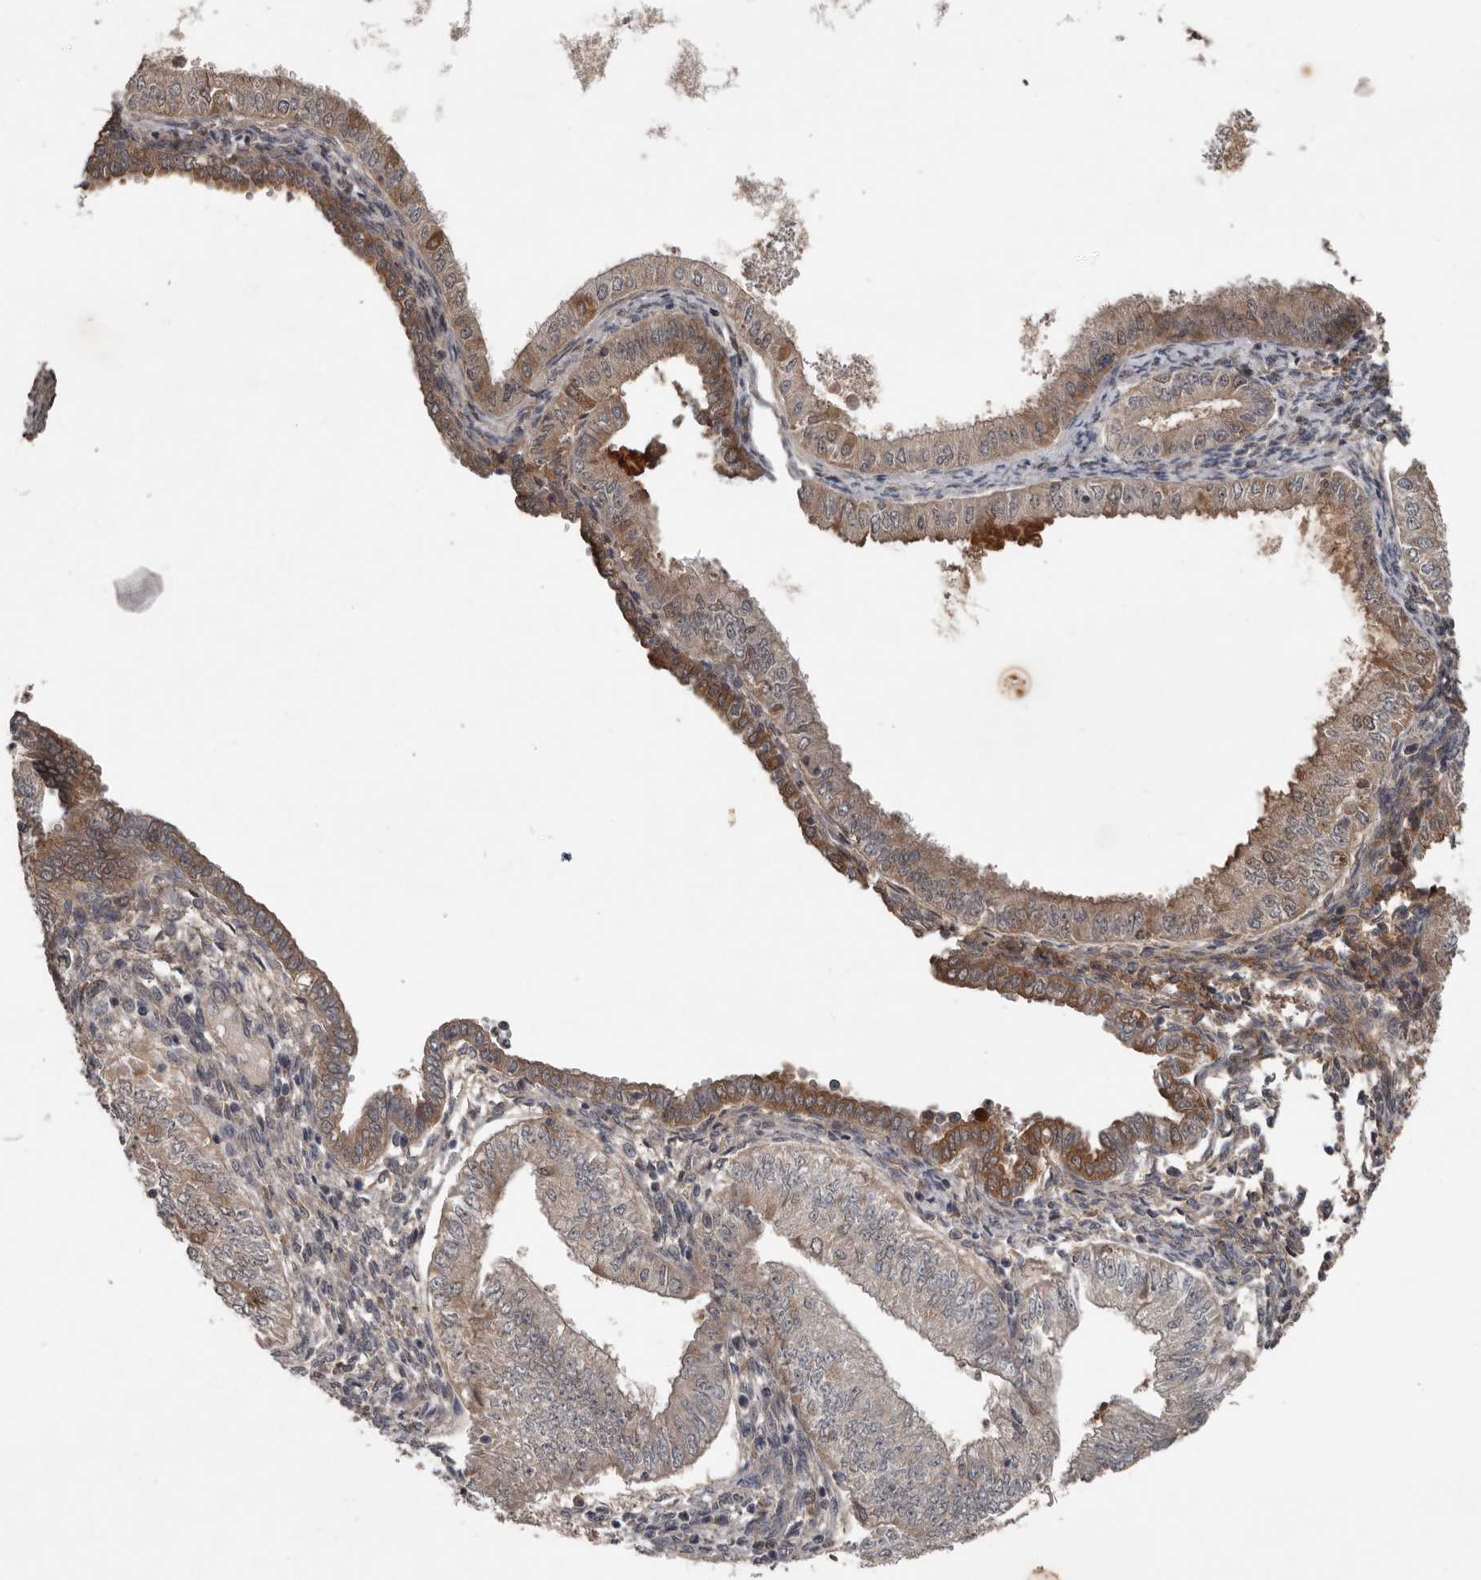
{"staining": {"intensity": "moderate", "quantity": "25%-75%", "location": "cytoplasmic/membranous"}, "tissue": "endometrial cancer", "cell_type": "Tumor cells", "image_type": "cancer", "snomed": [{"axis": "morphology", "description": "Normal tissue, NOS"}, {"axis": "morphology", "description": "Adenocarcinoma, NOS"}, {"axis": "topography", "description": "Endometrium"}], "caption": "DAB immunohistochemical staining of human endometrial adenocarcinoma reveals moderate cytoplasmic/membranous protein expression in about 25%-75% of tumor cells.", "gene": "DNAJB4", "patient": {"sex": "female", "age": 53}}